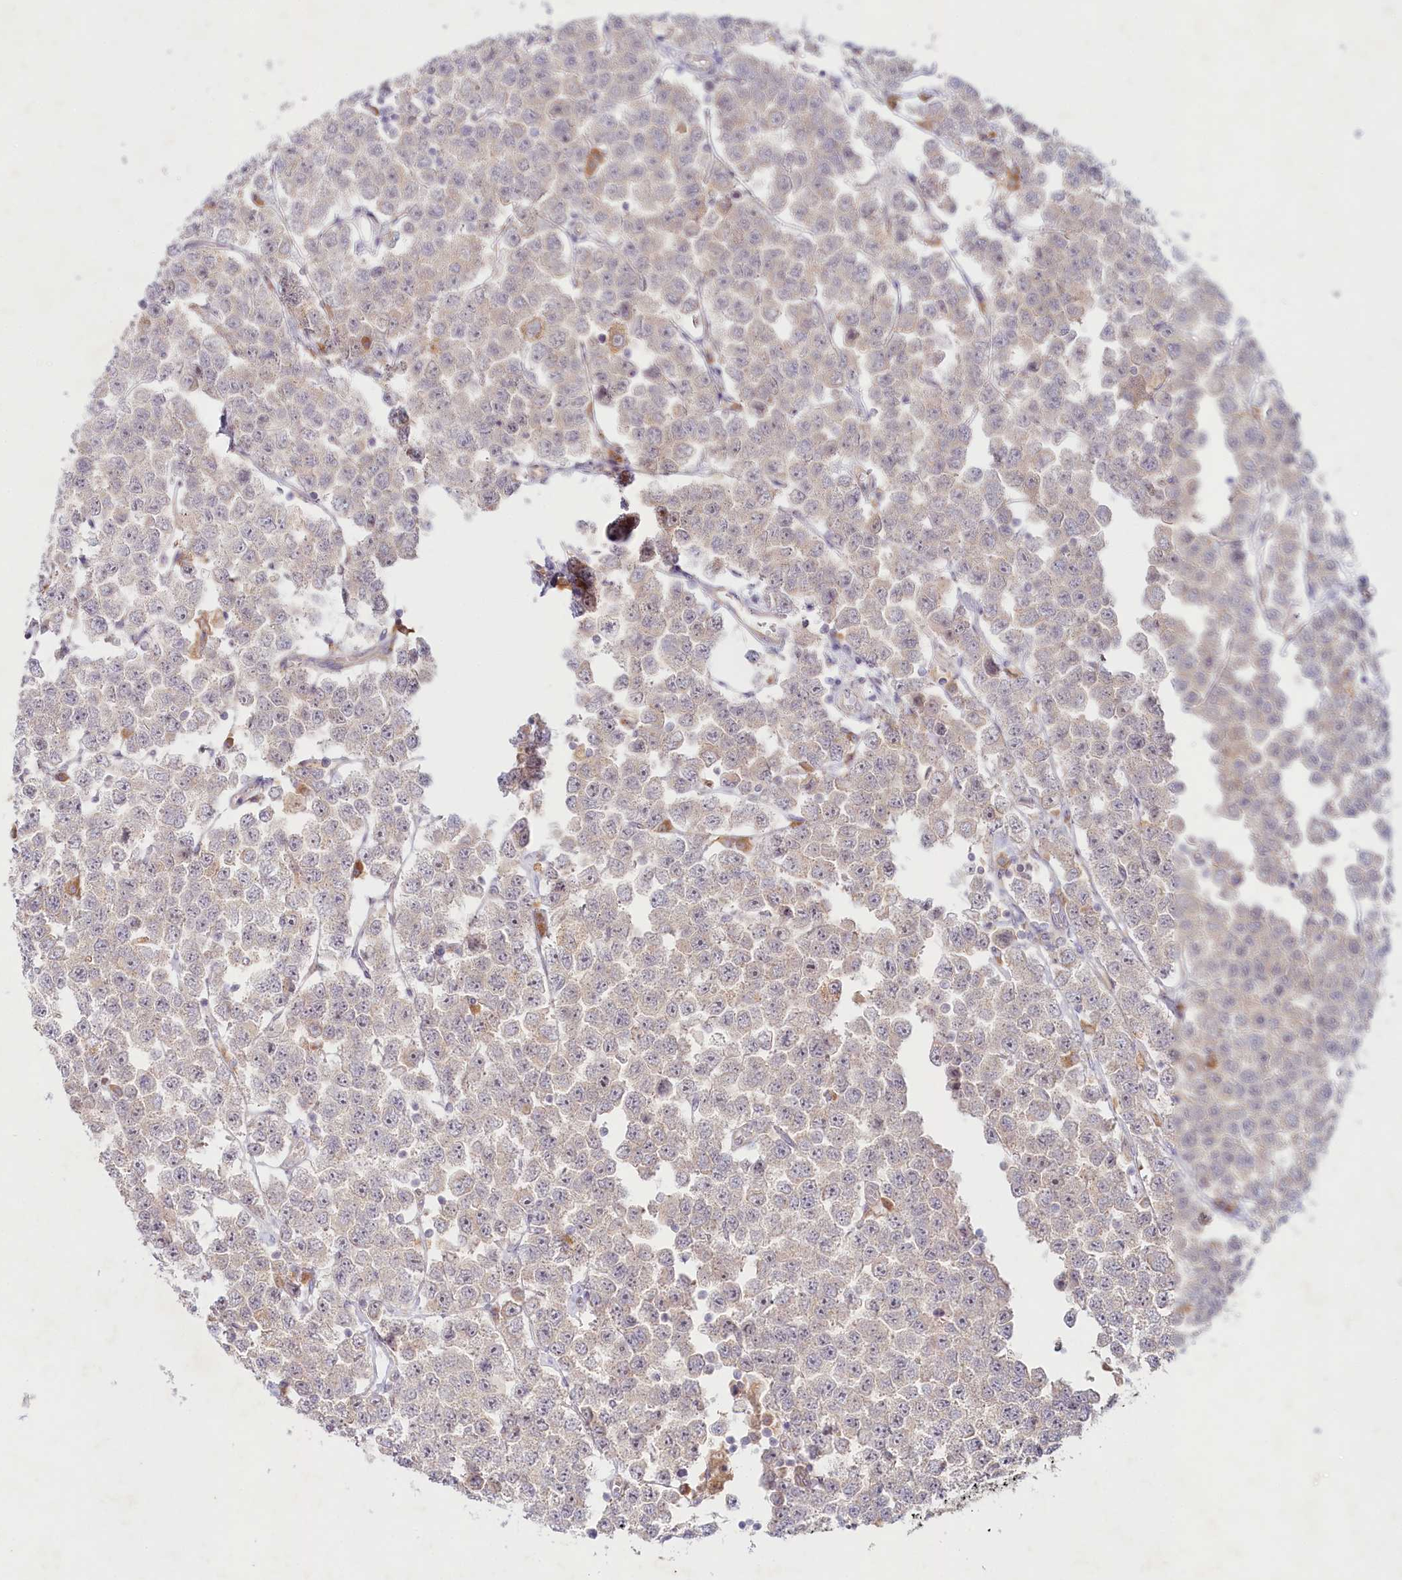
{"staining": {"intensity": "negative", "quantity": "none", "location": "none"}, "tissue": "testis cancer", "cell_type": "Tumor cells", "image_type": "cancer", "snomed": [{"axis": "morphology", "description": "Seminoma, NOS"}, {"axis": "topography", "description": "Testis"}], "caption": "Immunohistochemistry (IHC) histopathology image of neoplastic tissue: human testis cancer (seminoma) stained with DAB (3,3'-diaminobenzidine) shows no significant protein expression in tumor cells.", "gene": "TNIP1", "patient": {"sex": "male", "age": 28}}